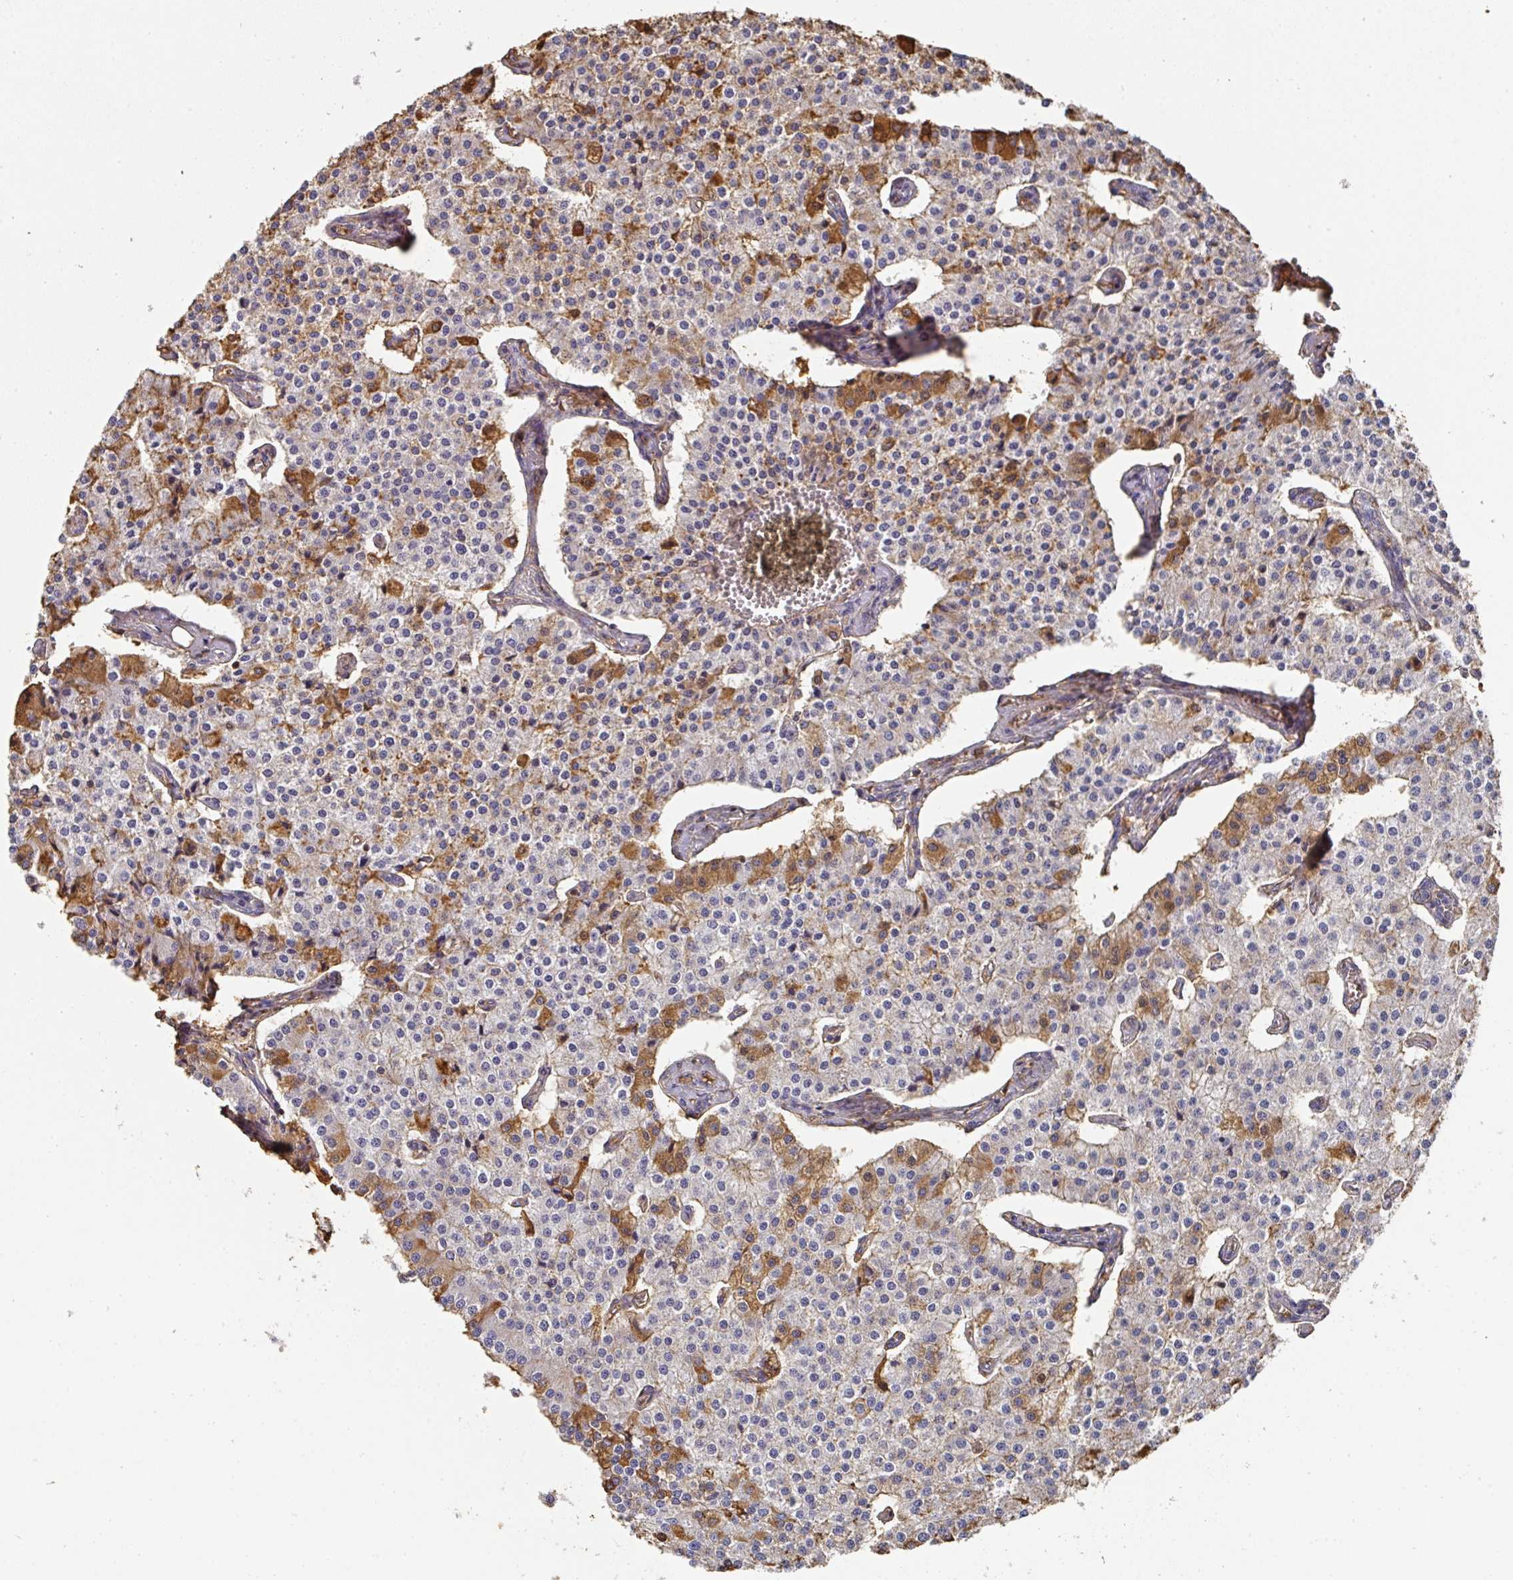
{"staining": {"intensity": "moderate", "quantity": "<25%", "location": "cytoplasmic/membranous"}, "tissue": "carcinoid", "cell_type": "Tumor cells", "image_type": "cancer", "snomed": [{"axis": "morphology", "description": "Carcinoid, malignant, NOS"}, {"axis": "topography", "description": "Colon"}], "caption": "Malignant carcinoid stained for a protein exhibits moderate cytoplasmic/membranous positivity in tumor cells. The staining was performed using DAB to visualize the protein expression in brown, while the nuclei were stained in blue with hematoxylin (Magnification: 20x).", "gene": "ALB", "patient": {"sex": "female", "age": 52}}